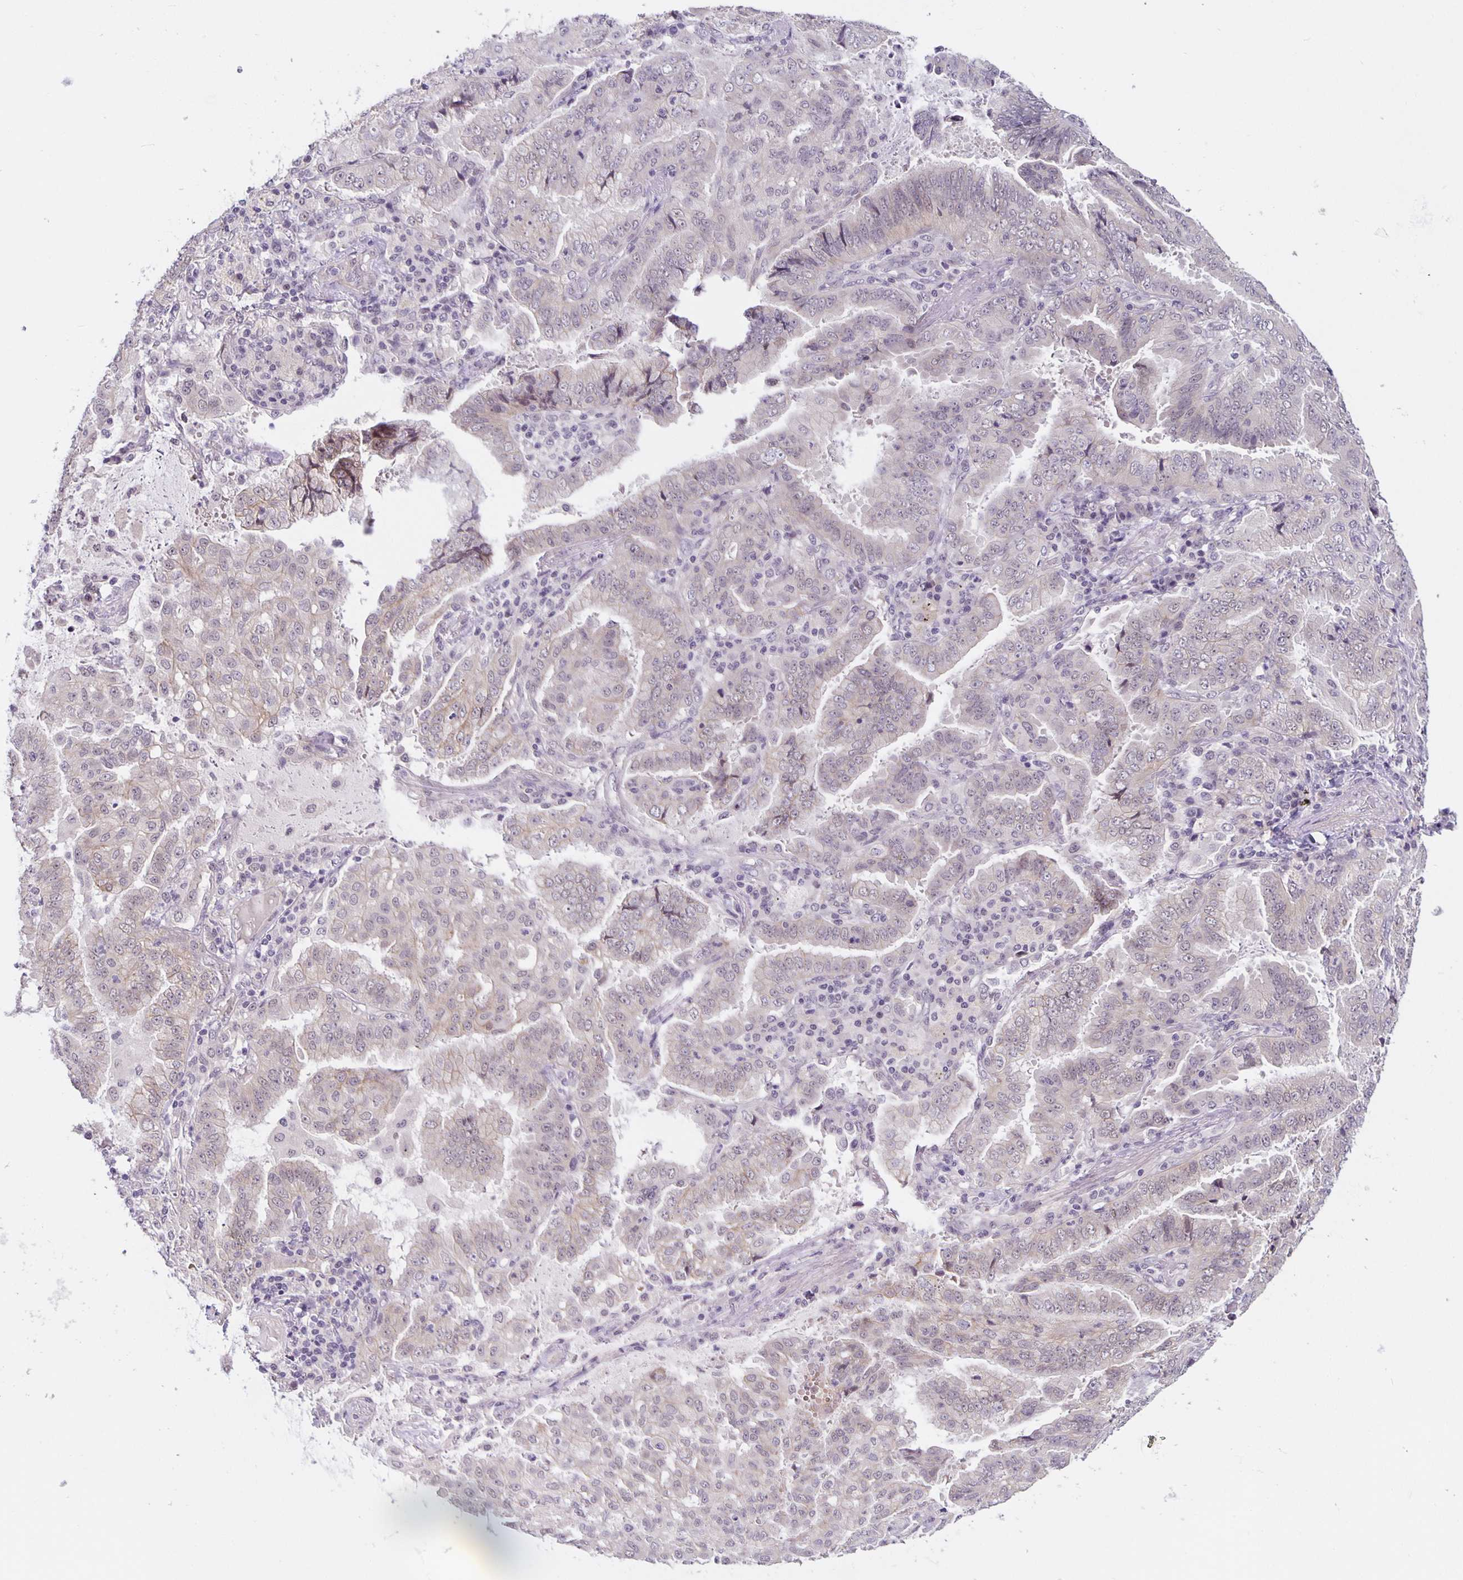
{"staining": {"intensity": "negative", "quantity": "none", "location": "none"}, "tissue": "lung cancer", "cell_type": "Tumor cells", "image_type": "cancer", "snomed": [{"axis": "morphology", "description": "Aneuploidy"}, {"axis": "morphology", "description": "Adenocarcinoma, NOS"}, {"axis": "morphology", "description": "Adenocarcinoma, metastatic, NOS"}, {"axis": "topography", "description": "Lymph node"}, {"axis": "topography", "description": "Lung"}], "caption": "The immunohistochemistry histopathology image has no significant staining in tumor cells of lung metastatic adenocarcinoma tissue.", "gene": "ARVCF", "patient": {"sex": "female", "age": 48}}